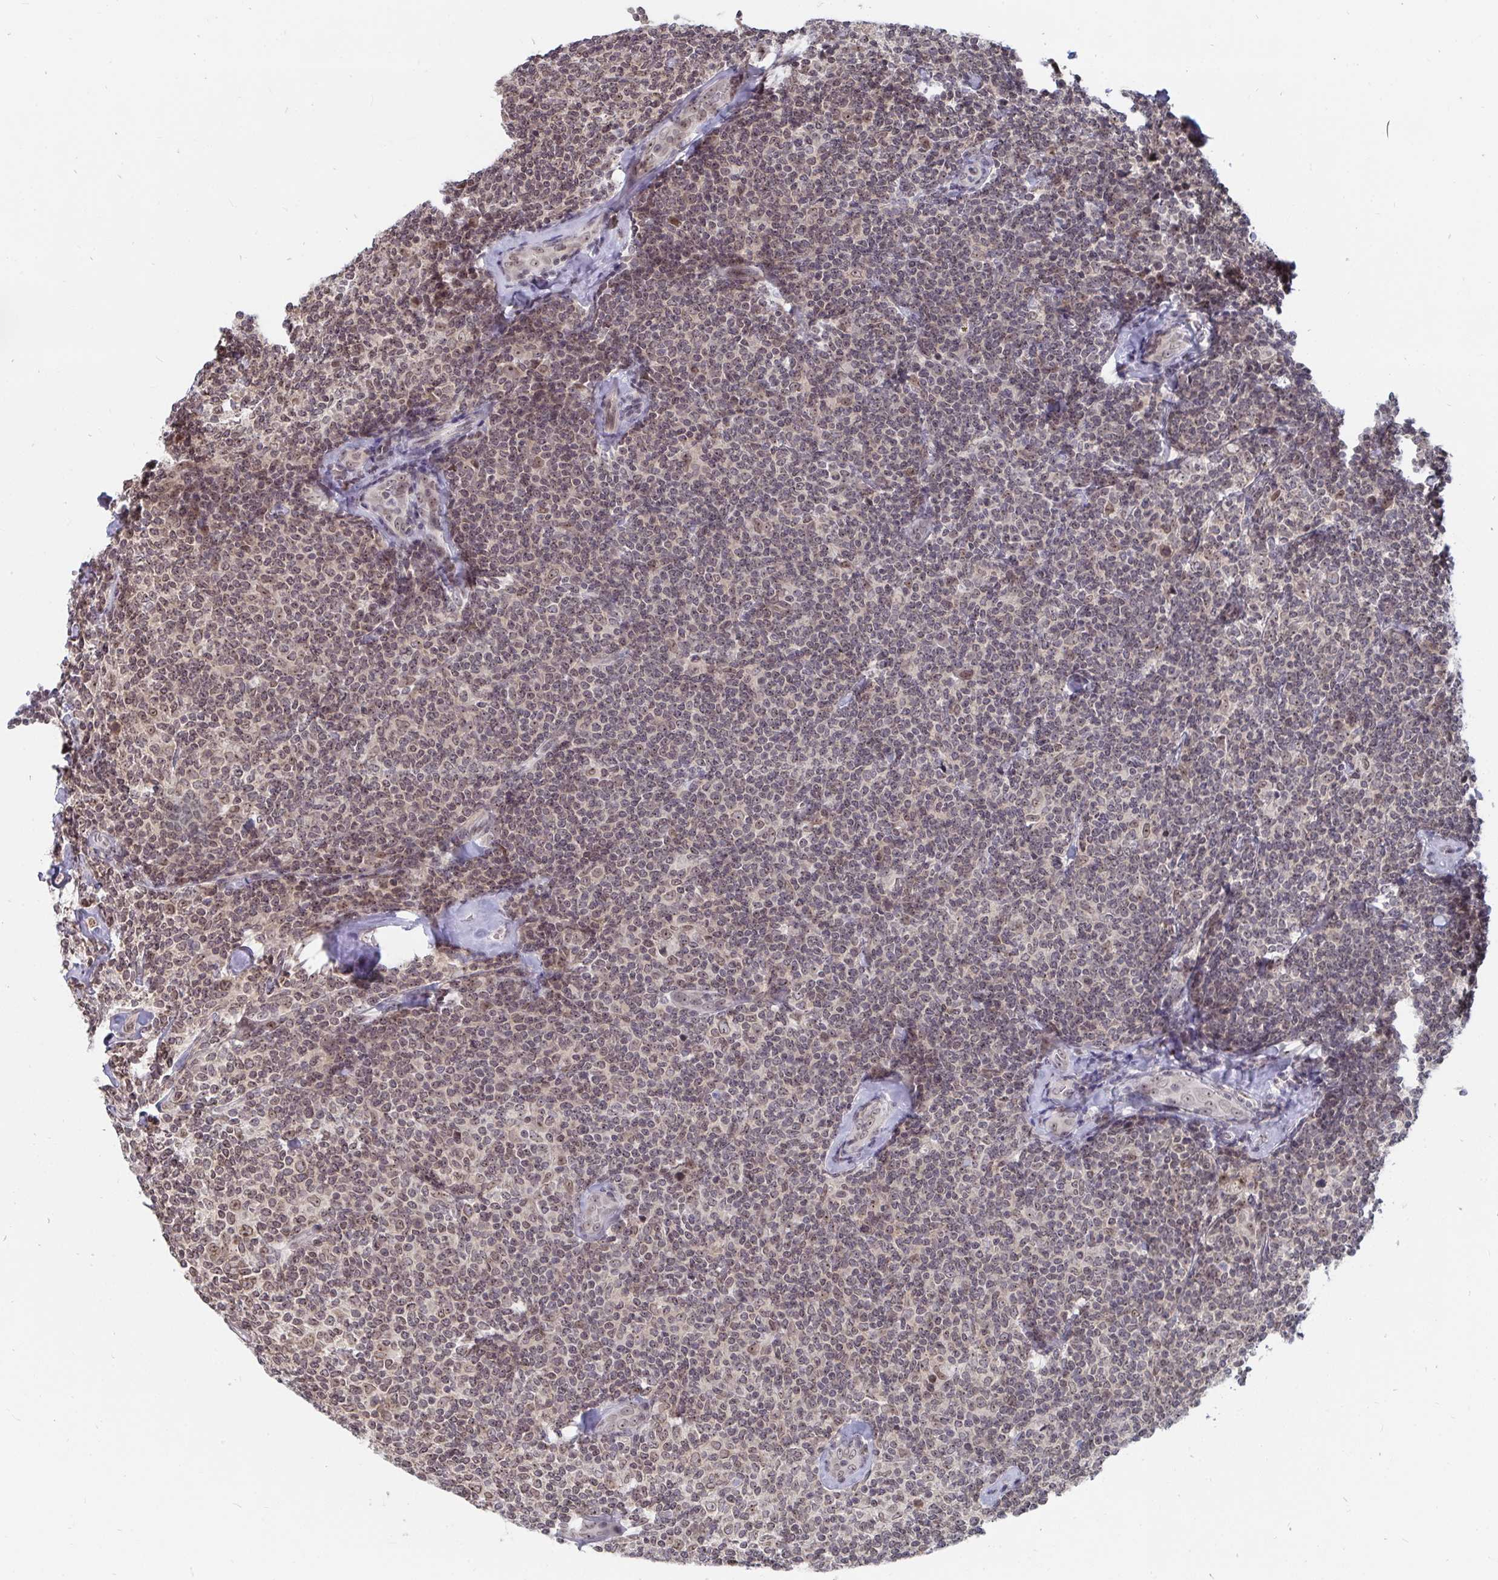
{"staining": {"intensity": "weak", "quantity": "25%-75%", "location": "nuclear"}, "tissue": "lymphoma", "cell_type": "Tumor cells", "image_type": "cancer", "snomed": [{"axis": "morphology", "description": "Malignant lymphoma, non-Hodgkin's type, Low grade"}, {"axis": "topography", "description": "Lymph node"}], "caption": "About 25%-75% of tumor cells in human lymphoma display weak nuclear protein positivity as visualized by brown immunohistochemical staining.", "gene": "TRIP12", "patient": {"sex": "female", "age": 56}}